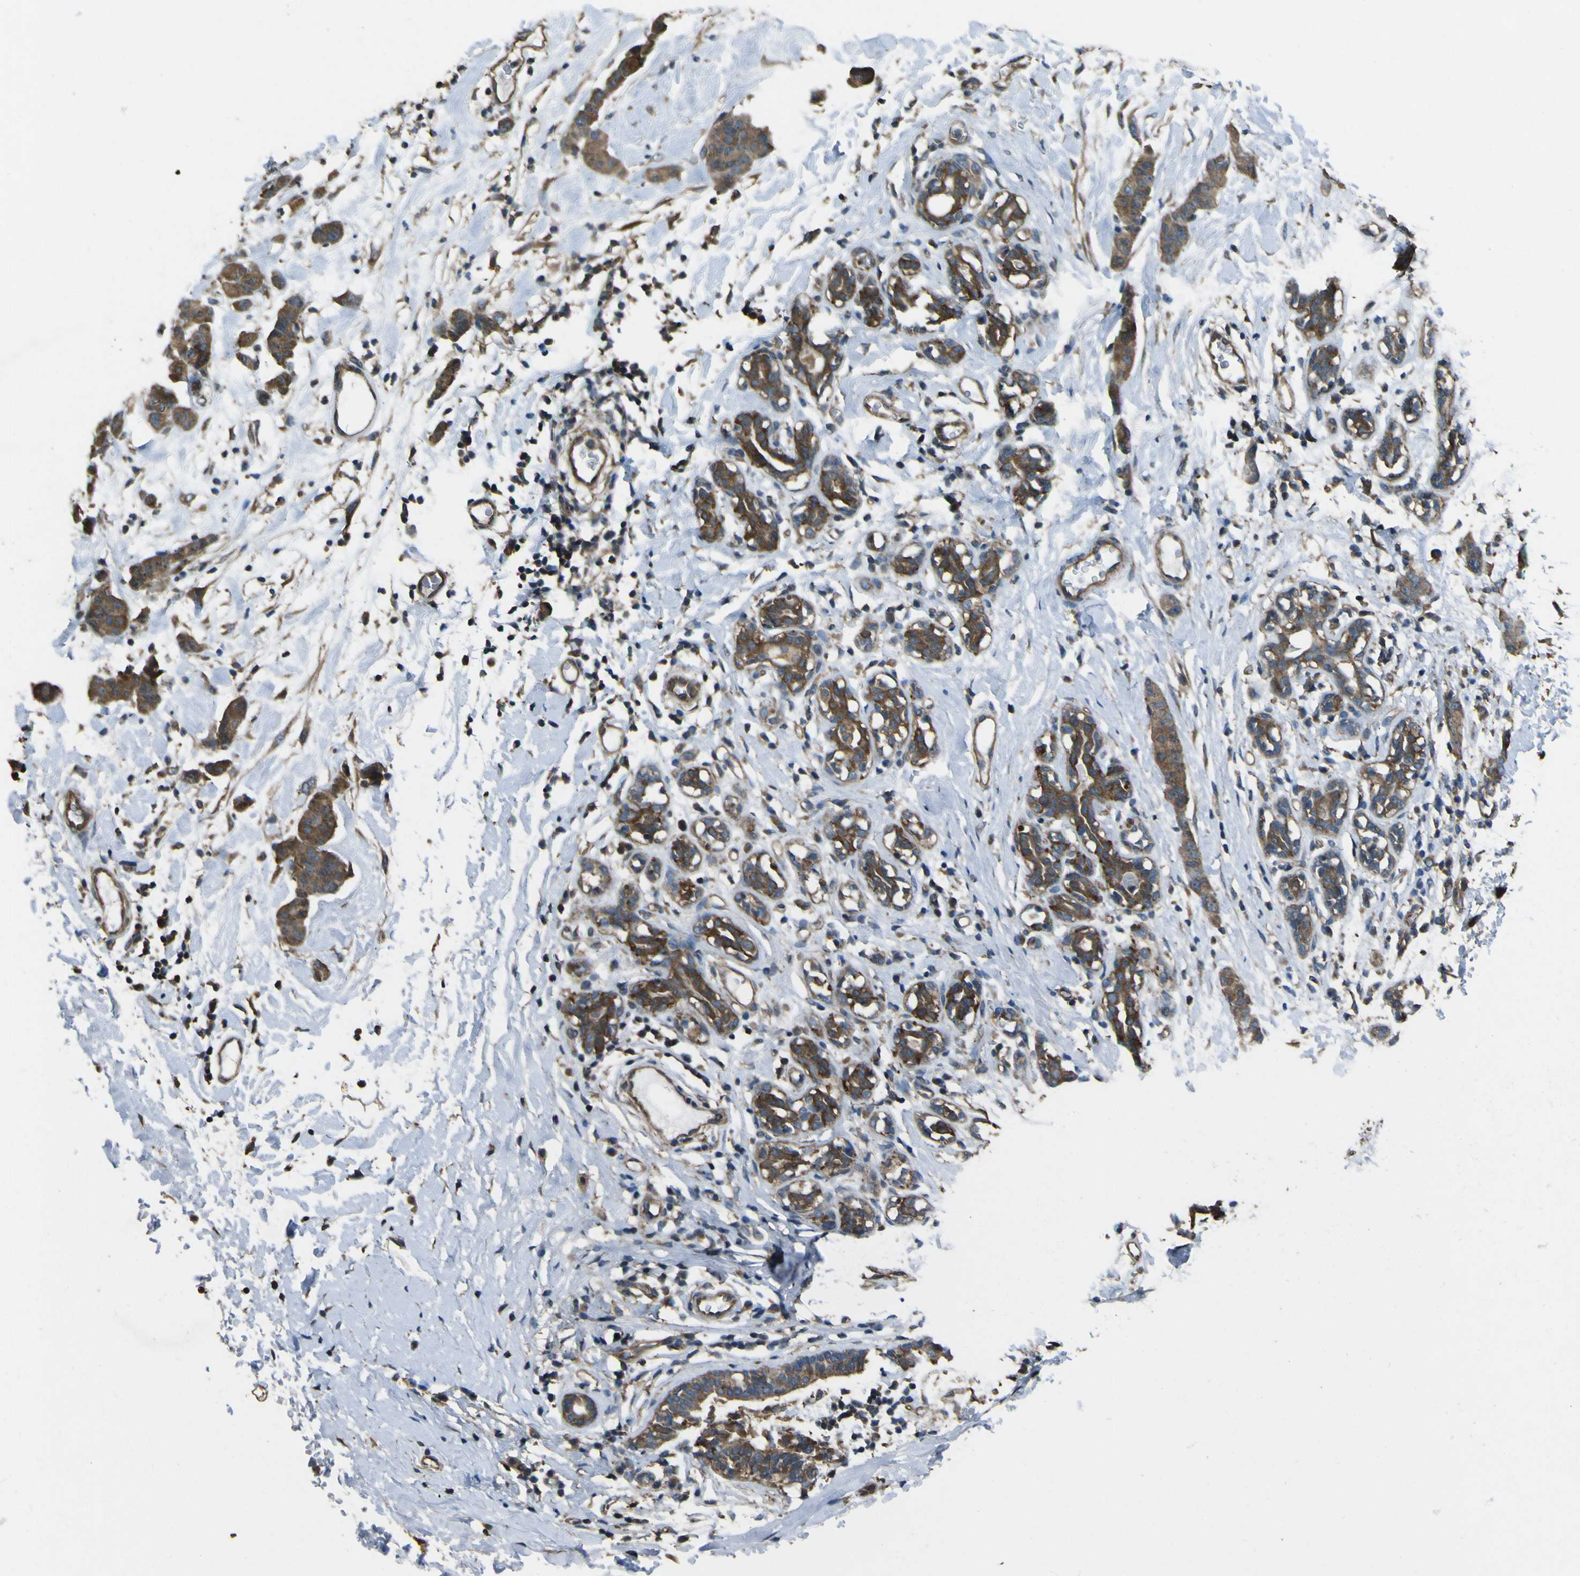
{"staining": {"intensity": "moderate", "quantity": ">75%", "location": "cytoplasmic/membranous"}, "tissue": "breast cancer", "cell_type": "Tumor cells", "image_type": "cancer", "snomed": [{"axis": "morphology", "description": "Normal tissue, NOS"}, {"axis": "morphology", "description": "Duct carcinoma"}, {"axis": "topography", "description": "Breast"}], "caption": "Brown immunohistochemical staining in intraductal carcinoma (breast) exhibits moderate cytoplasmic/membranous expression in about >75% of tumor cells.", "gene": "NAALADL2", "patient": {"sex": "female", "age": 40}}